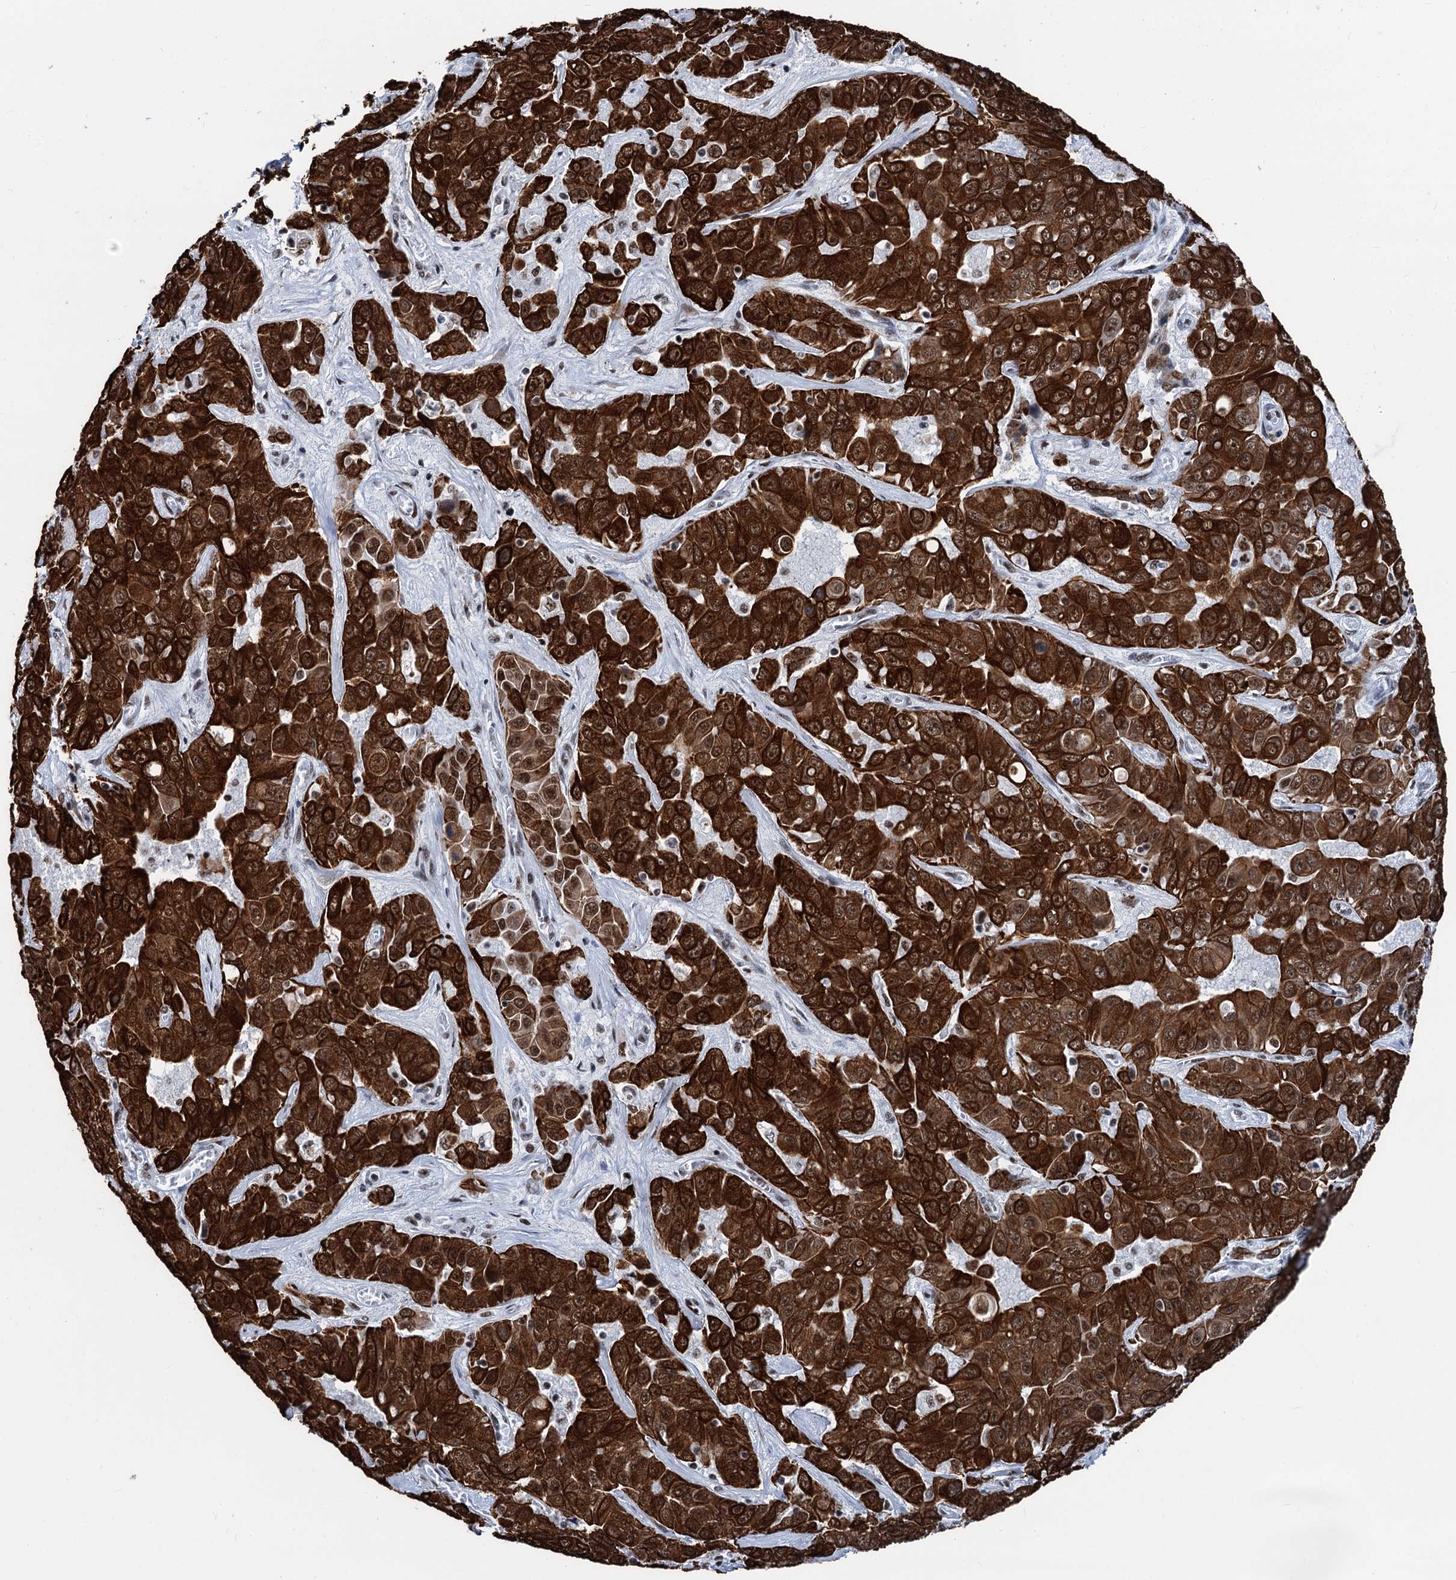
{"staining": {"intensity": "strong", "quantity": ">75%", "location": "cytoplasmic/membranous,nuclear"}, "tissue": "liver cancer", "cell_type": "Tumor cells", "image_type": "cancer", "snomed": [{"axis": "morphology", "description": "Cholangiocarcinoma"}, {"axis": "topography", "description": "Liver"}], "caption": "Immunohistochemical staining of human liver cholangiocarcinoma exhibits high levels of strong cytoplasmic/membranous and nuclear expression in about >75% of tumor cells.", "gene": "DDX23", "patient": {"sex": "female", "age": 52}}